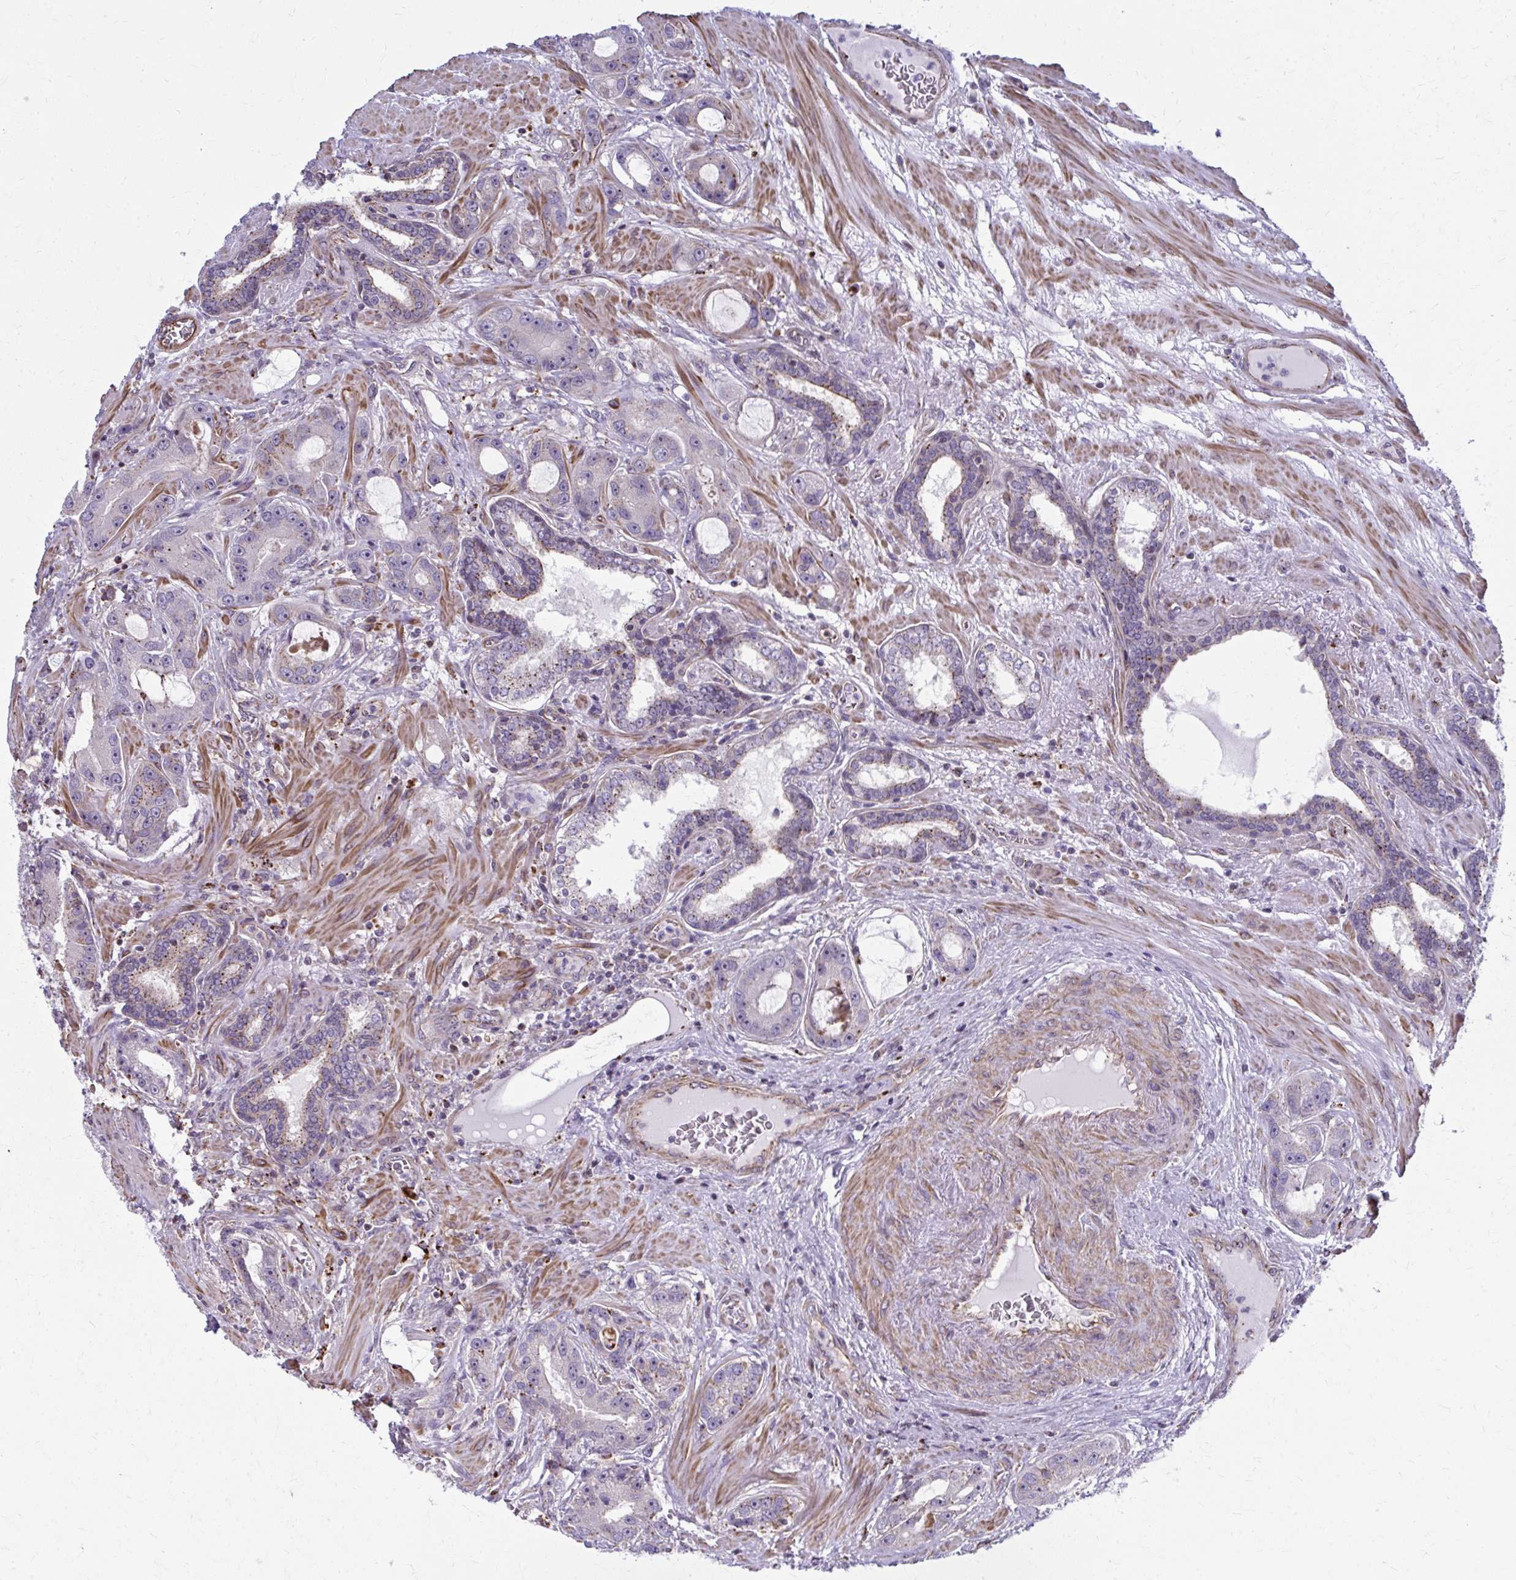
{"staining": {"intensity": "moderate", "quantity": "25%-75%", "location": "cytoplasmic/membranous"}, "tissue": "prostate cancer", "cell_type": "Tumor cells", "image_type": "cancer", "snomed": [{"axis": "morphology", "description": "Adenocarcinoma, High grade"}, {"axis": "topography", "description": "Prostate"}], "caption": "Immunohistochemical staining of adenocarcinoma (high-grade) (prostate) reveals medium levels of moderate cytoplasmic/membranous protein positivity in approximately 25%-75% of tumor cells. (brown staining indicates protein expression, while blue staining denotes nuclei).", "gene": "LRRC4B", "patient": {"sex": "male", "age": 65}}